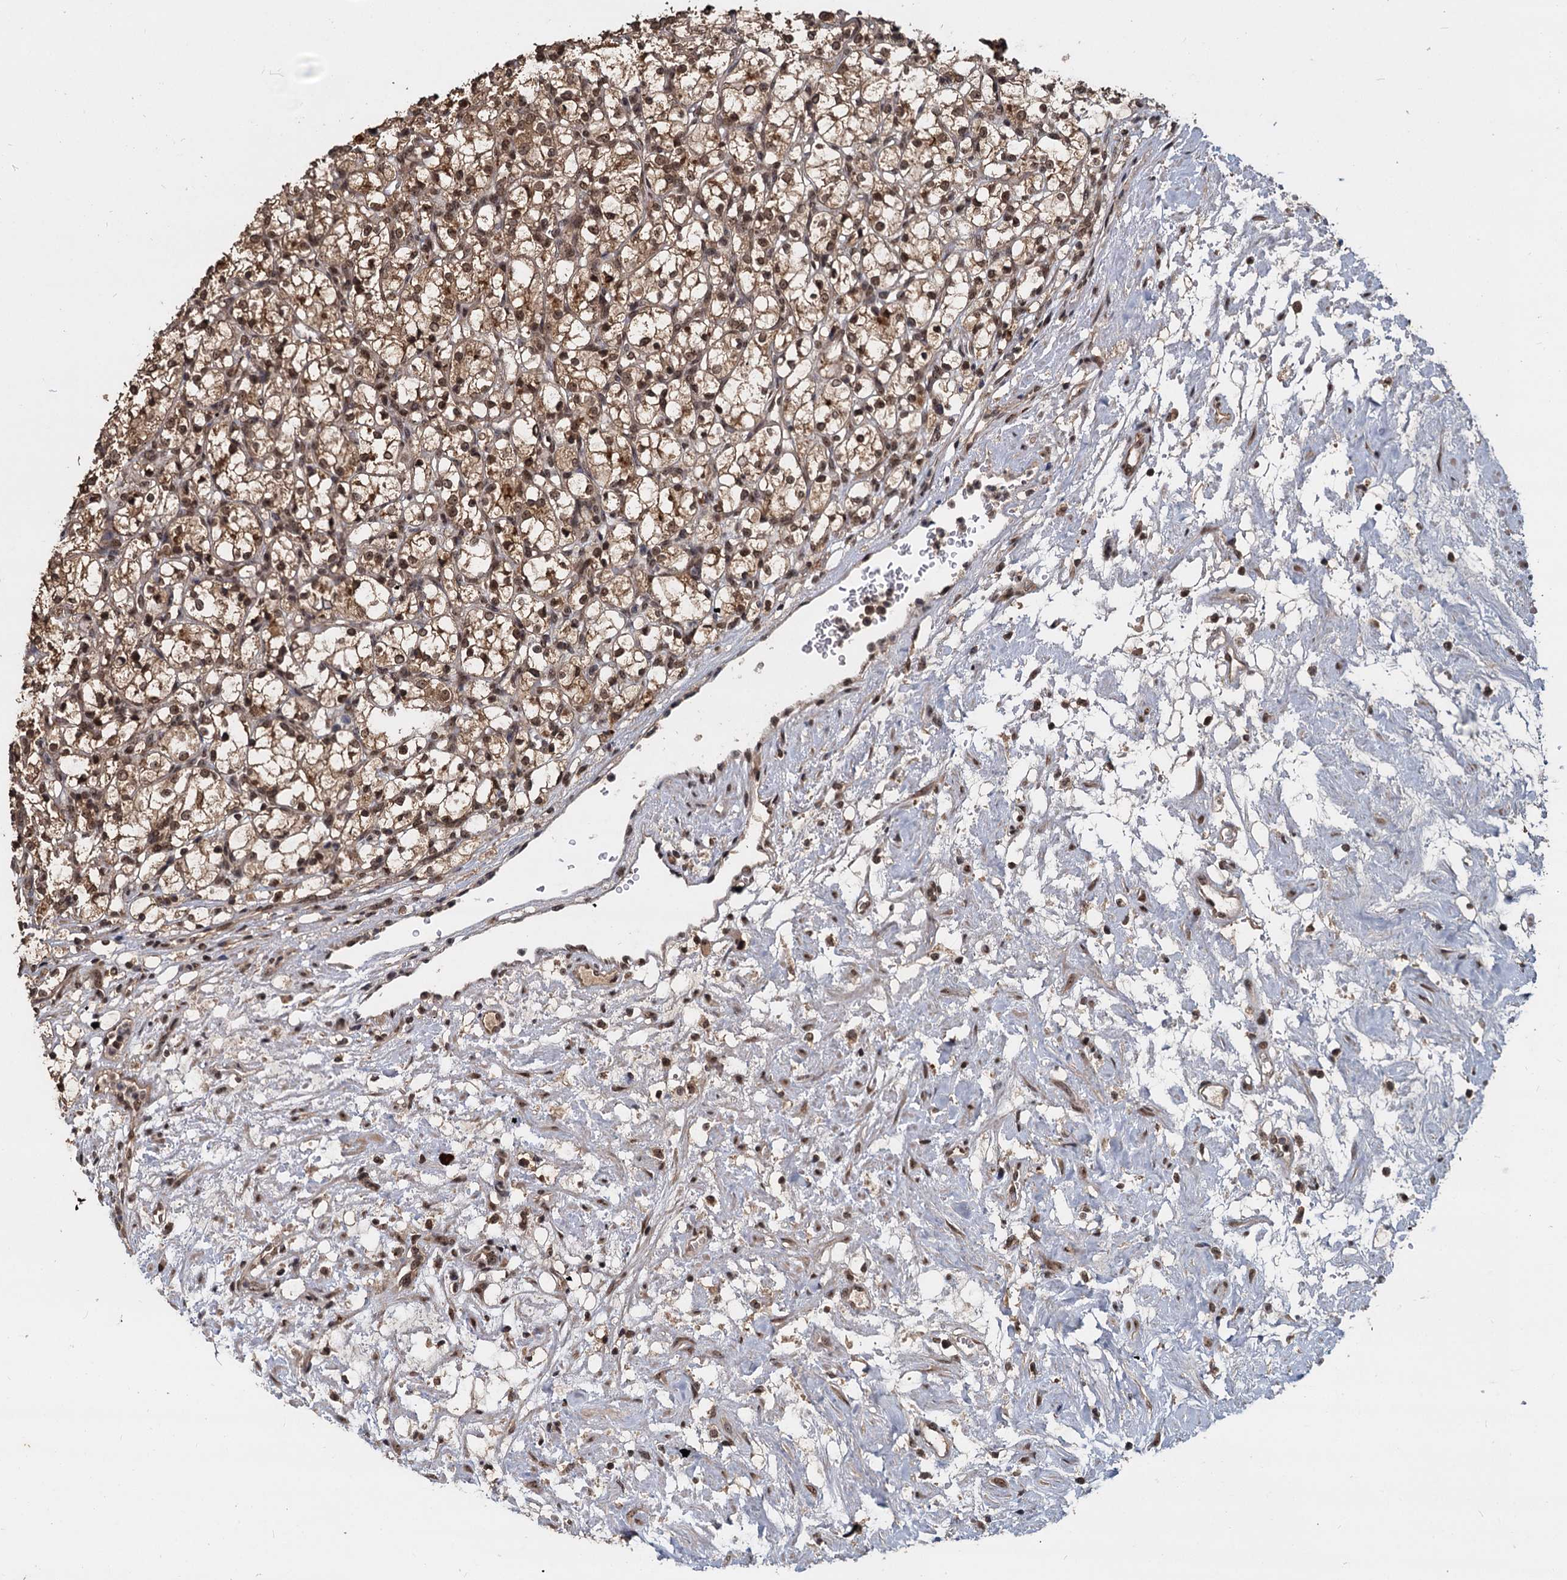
{"staining": {"intensity": "moderate", "quantity": ">75%", "location": "cytoplasmic/membranous,nuclear"}, "tissue": "renal cancer", "cell_type": "Tumor cells", "image_type": "cancer", "snomed": [{"axis": "morphology", "description": "Adenocarcinoma, NOS"}, {"axis": "topography", "description": "Kidney"}], "caption": "Renal cancer (adenocarcinoma) stained with a protein marker exhibits moderate staining in tumor cells.", "gene": "FAM216B", "patient": {"sex": "female", "age": 69}}